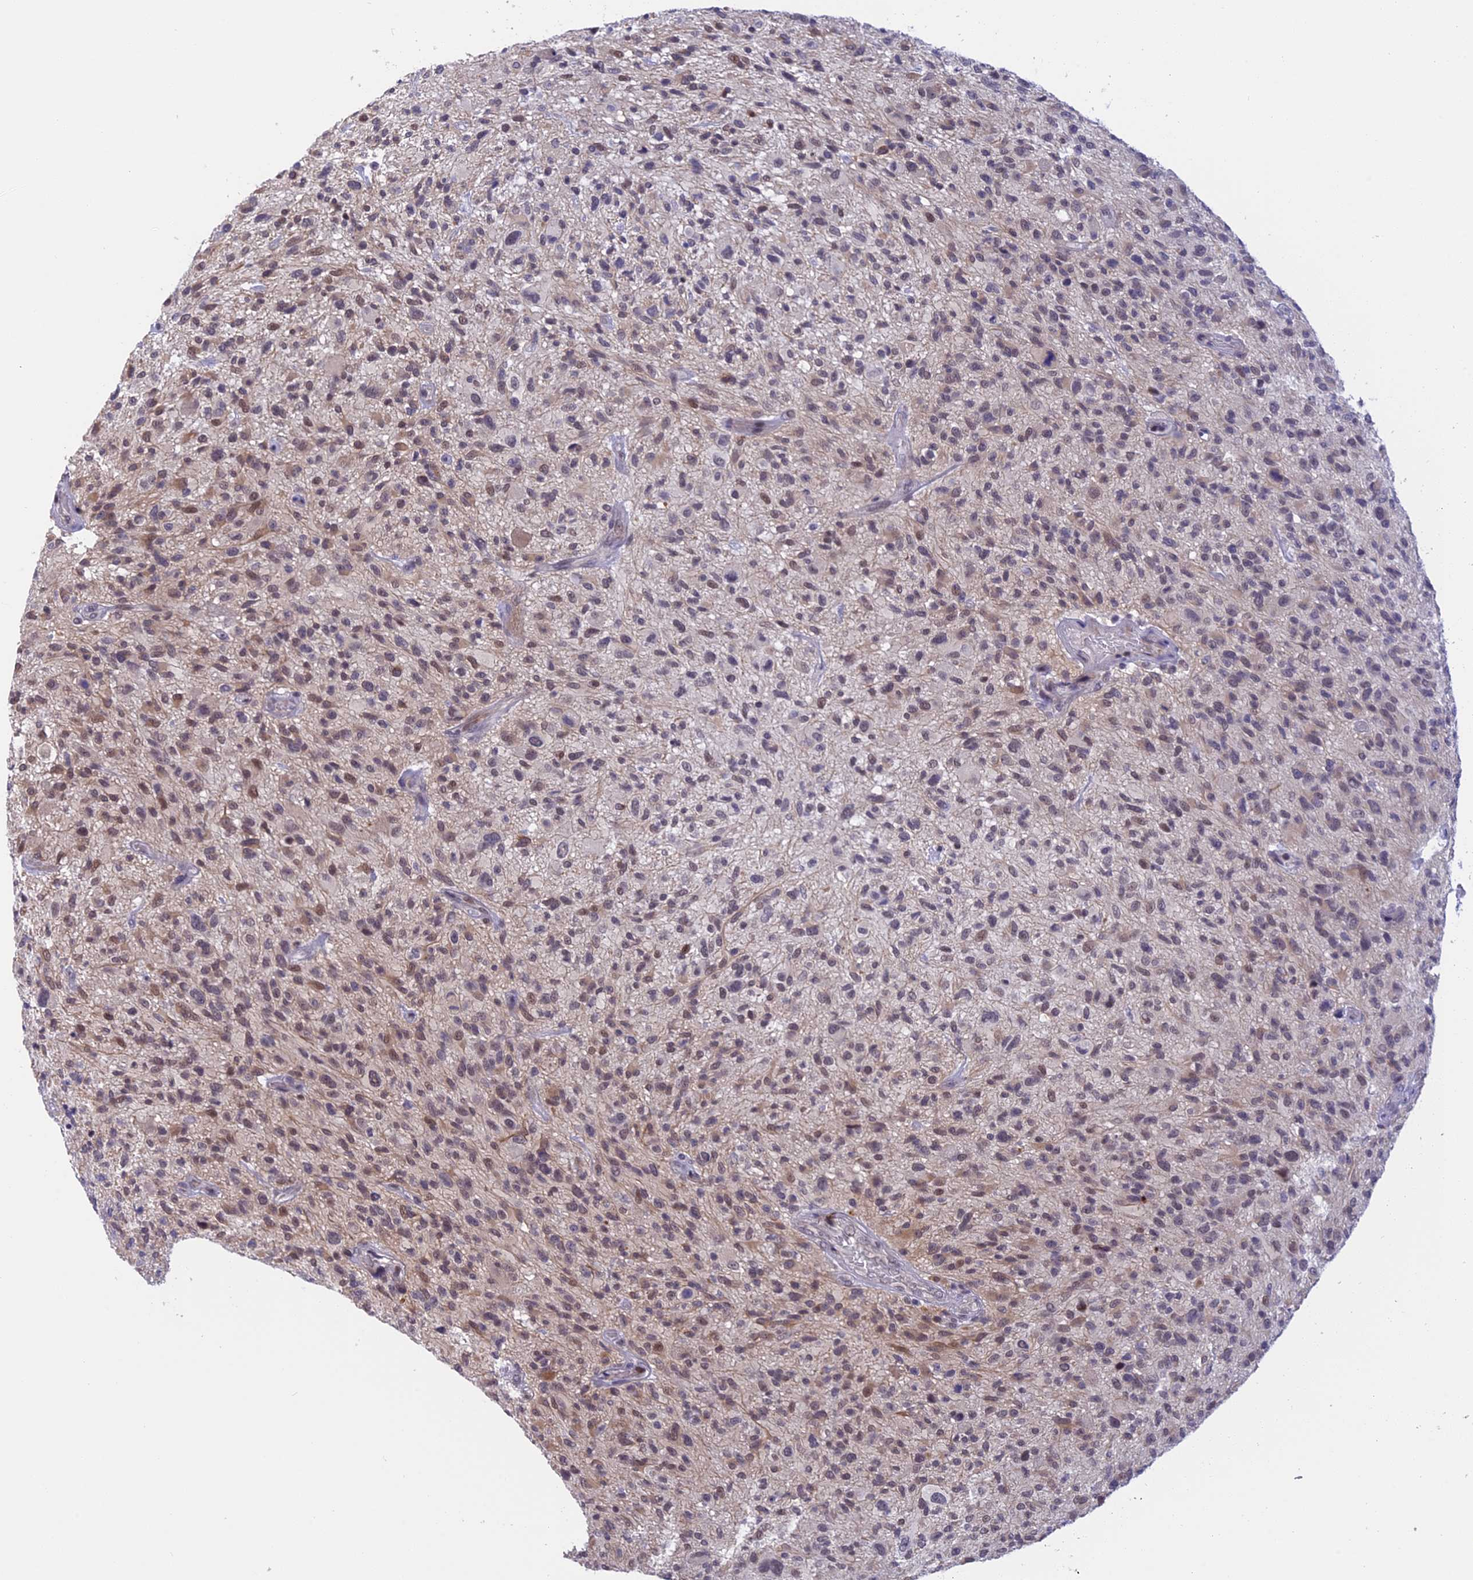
{"staining": {"intensity": "moderate", "quantity": "25%-75%", "location": "nuclear"}, "tissue": "glioma", "cell_type": "Tumor cells", "image_type": "cancer", "snomed": [{"axis": "morphology", "description": "Glioma, malignant, High grade"}, {"axis": "topography", "description": "Brain"}], "caption": "High-grade glioma (malignant) stained for a protein (brown) exhibits moderate nuclear positive positivity in about 25%-75% of tumor cells.", "gene": "POLR2C", "patient": {"sex": "male", "age": 47}}